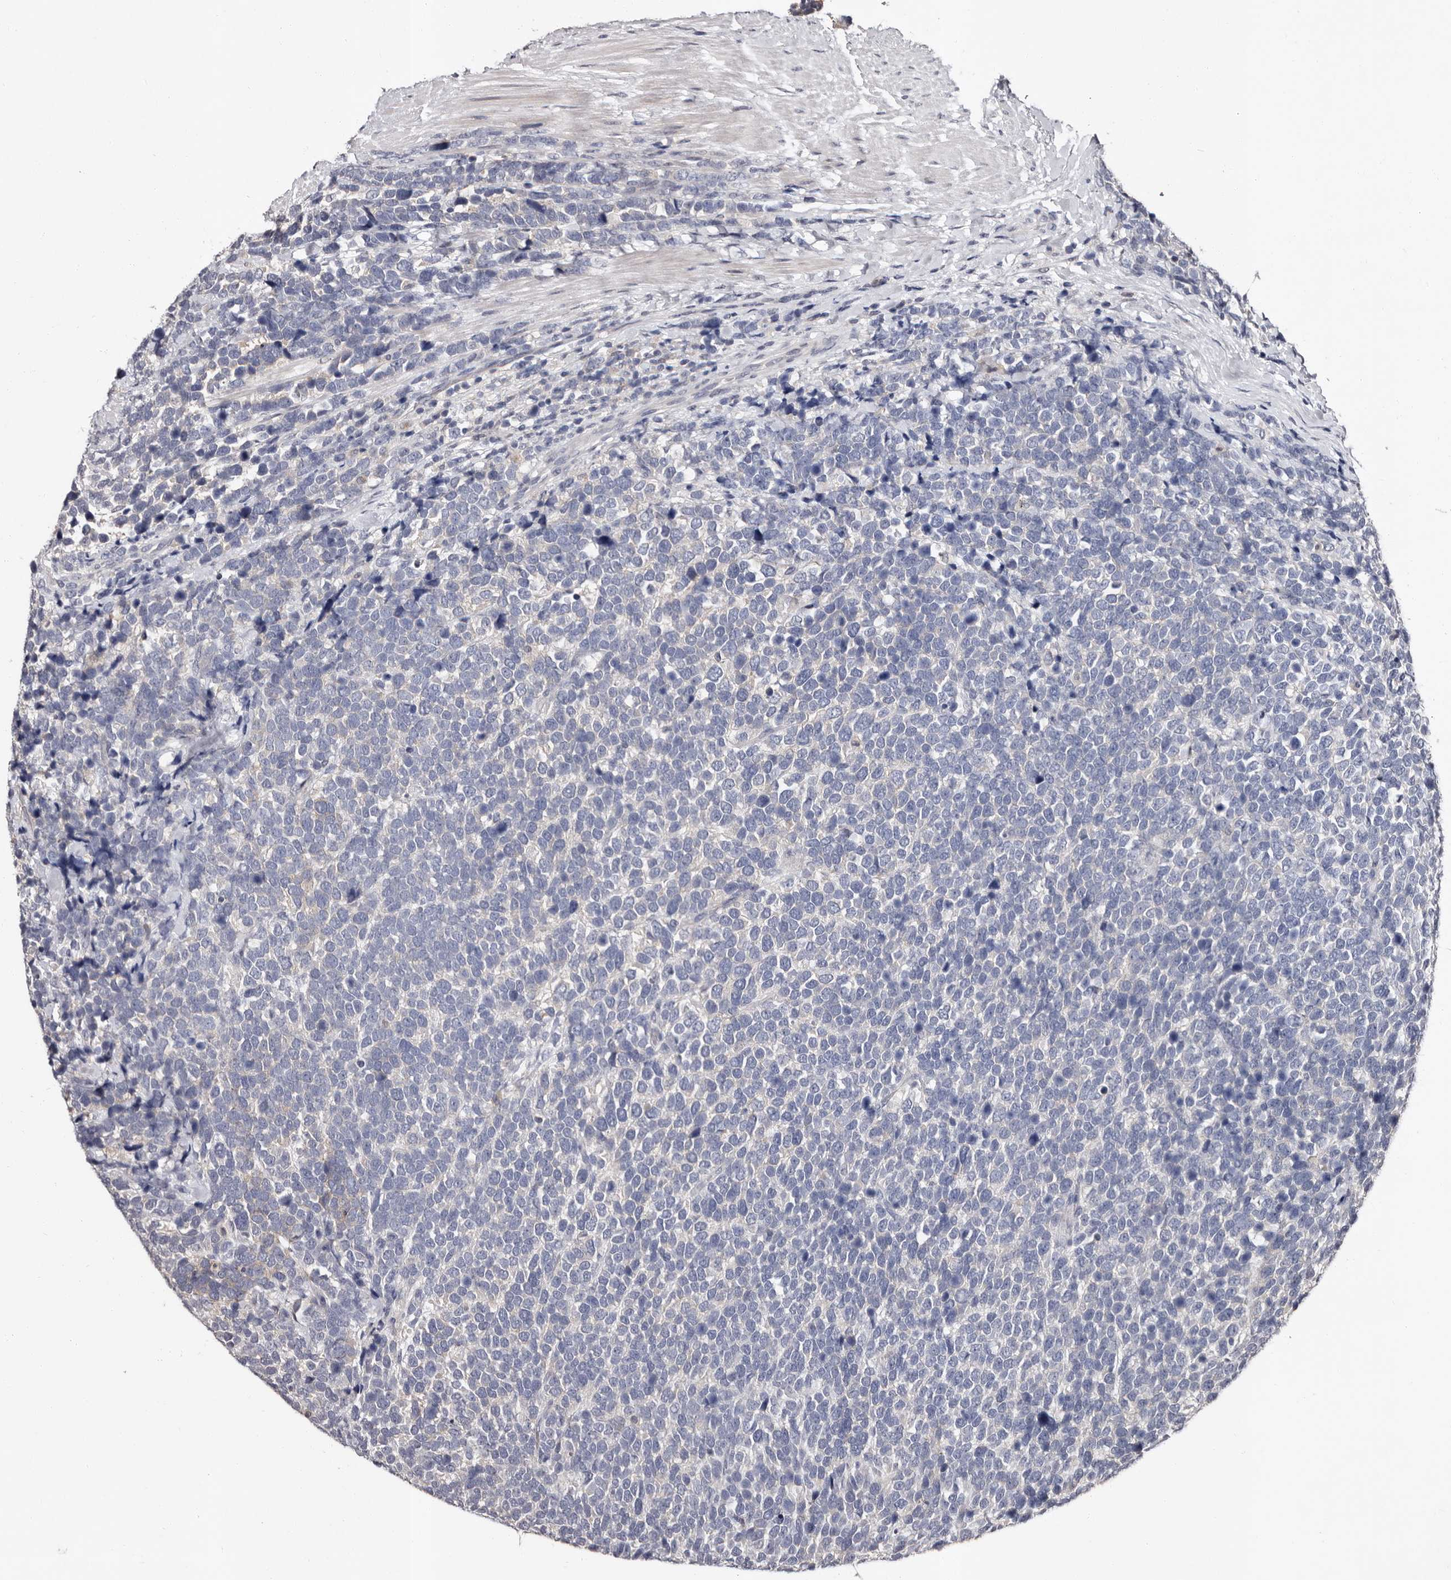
{"staining": {"intensity": "negative", "quantity": "none", "location": "none"}, "tissue": "urothelial cancer", "cell_type": "Tumor cells", "image_type": "cancer", "snomed": [{"axis": "morphology", "description": "Urothelial carcinoma, High grade"}, {"axis": "topography", "description": "Urinary bladder"}], "caption": "Tumor cells are negative for brown protein staining in high-grade urothelial carcinoma.", "gene": "FAM91A1", "patient": {"sex": "female", "age": 82}}